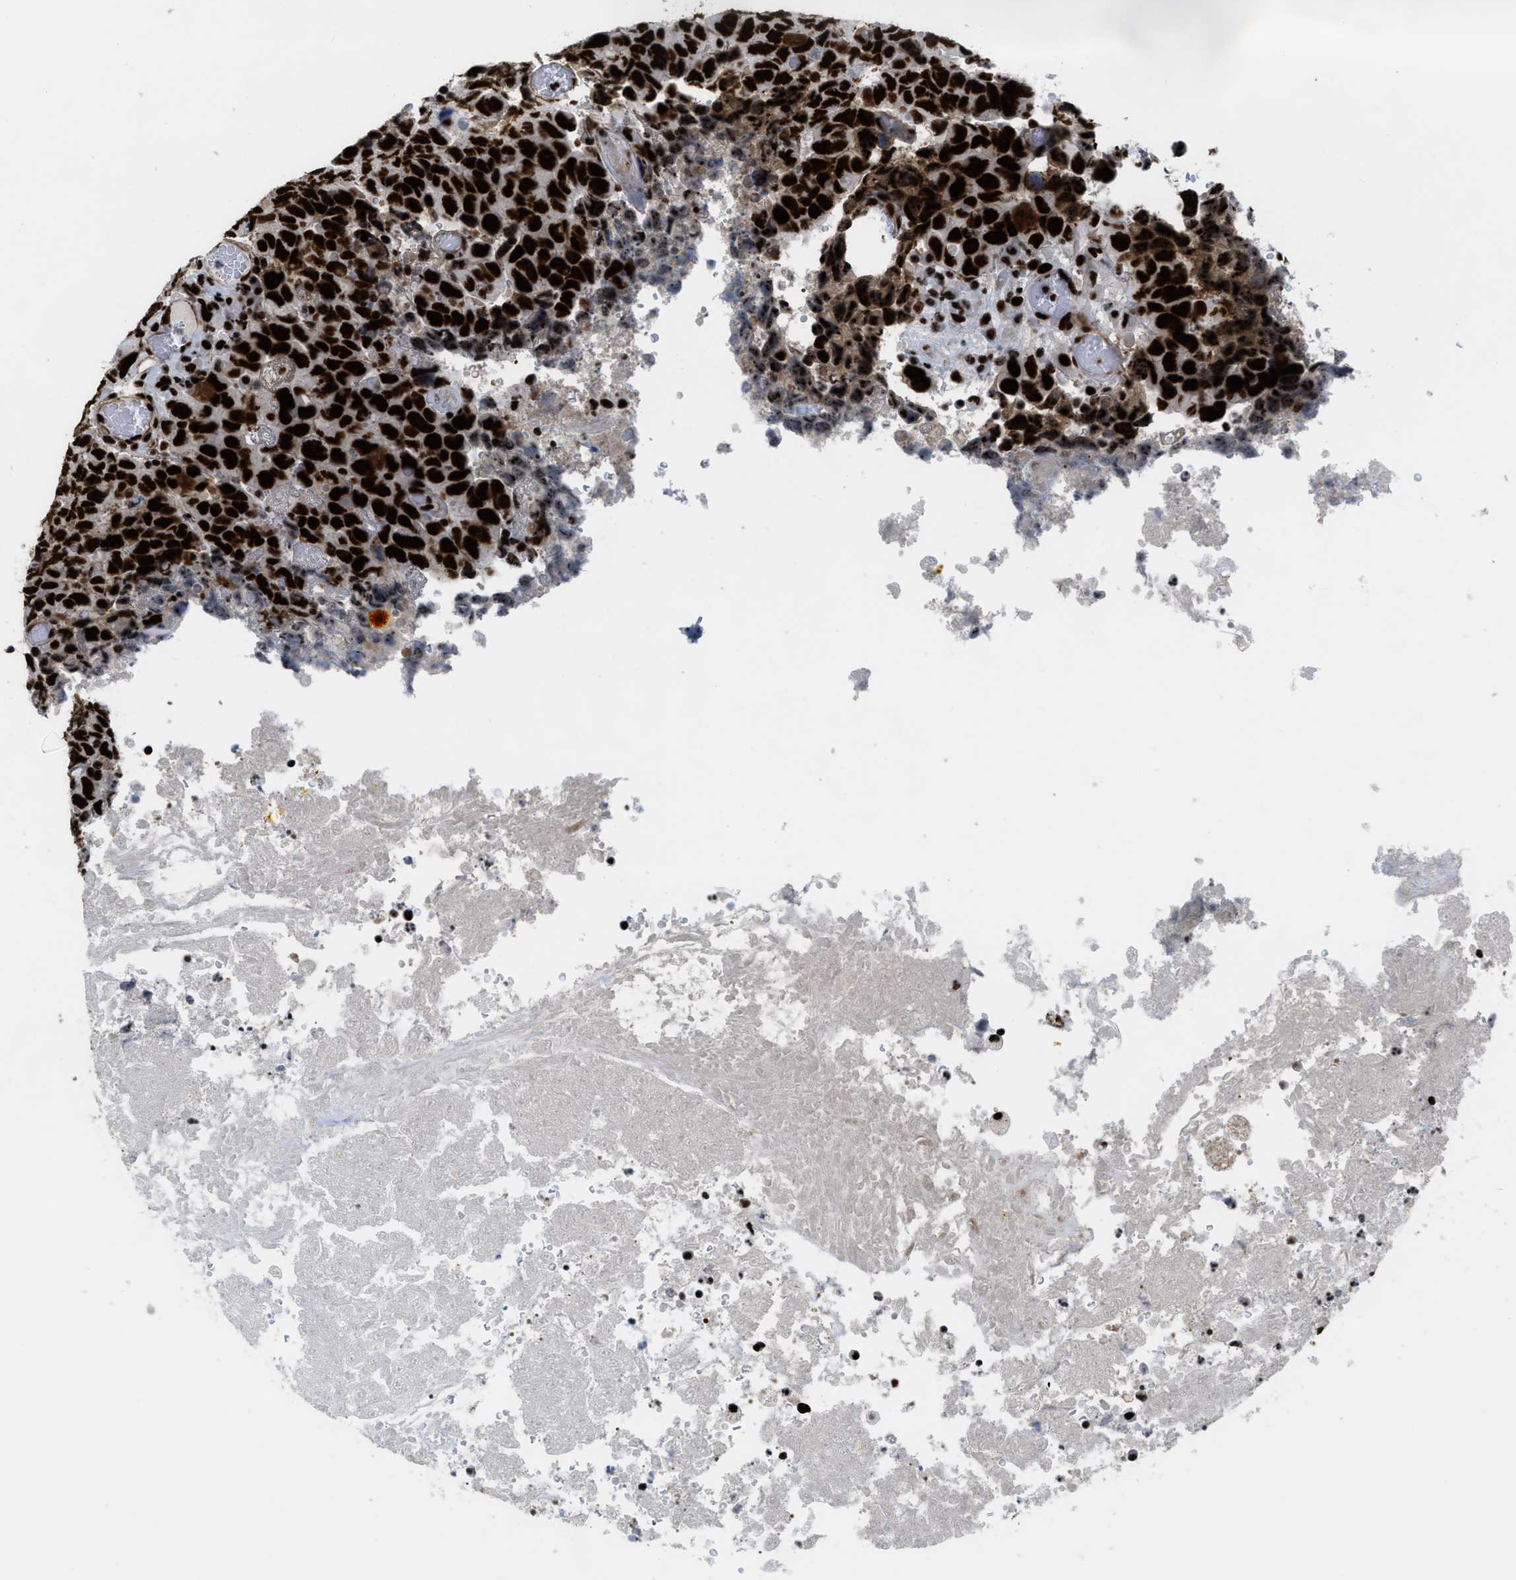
{"staining": {"intensity": "strong", "quantity": ">75%", "location": "nuclear"}, "tissue": "testis cancer", "cell_type": "Tumor cells", "image_type": "cancer", "snomed": [{"axis": "morphology", "description": "Necrosis, NOS"}, {"axis": "morphology", "description": "Carcinoma, Embryonal, NOS"}, {"axis": "topography", "description": "Testis"}], "caption": "Tumor cells demonstrate high levels of strong nuclear positivity in about >75% of cells in human embryonal carcinoma (testis). The protein is shown in brown color, while the nuclei are stained blue.", "gene": "ZNF207", "patient": {"sex": "male", "age": 19}}